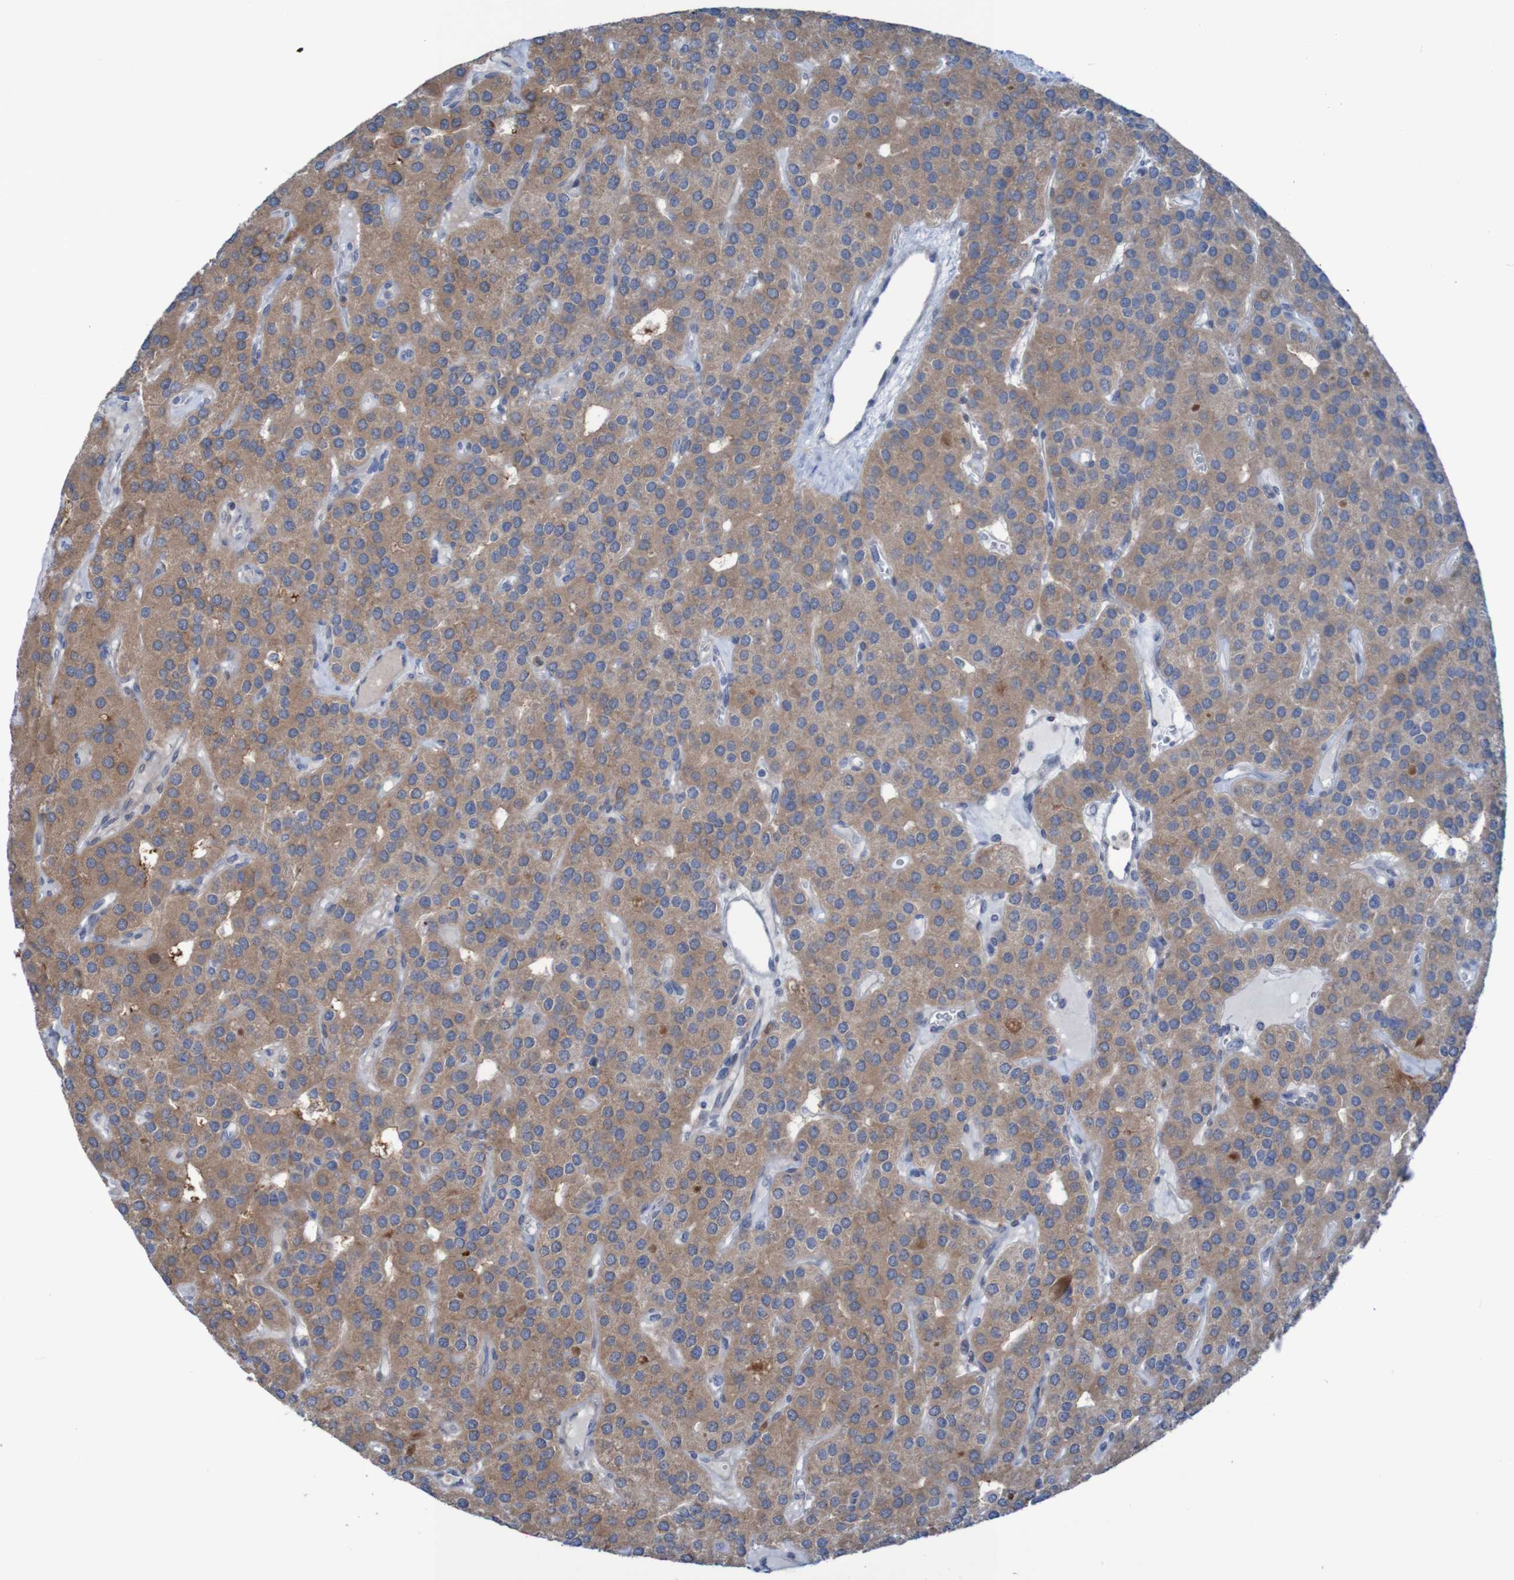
{"staining": {"intensity": "moderate", "quantity": ">75%", "location": "cytoplasmic/membranous,nuclear"}, "tissue": "parathyroid gland", "cell_type": "Glandular cells", "image_type": "normal", "snomed": [{"axis": "morphology", "description": "Normal tissue, NOS"}, {"axis": "morphology", "description": "Adenoma, NOS"}, {"axis": "topography", "description": "Parathyroid gland"}], "caption": "Brown immunohistochemical staining in benign parathyroid gland shows moderate cytoplasmic/membranous,nuclear expression in approximately >75% of glandular cells.", "gene": "ANGPT4", "patient": {"sex": "female", "age": 86}}